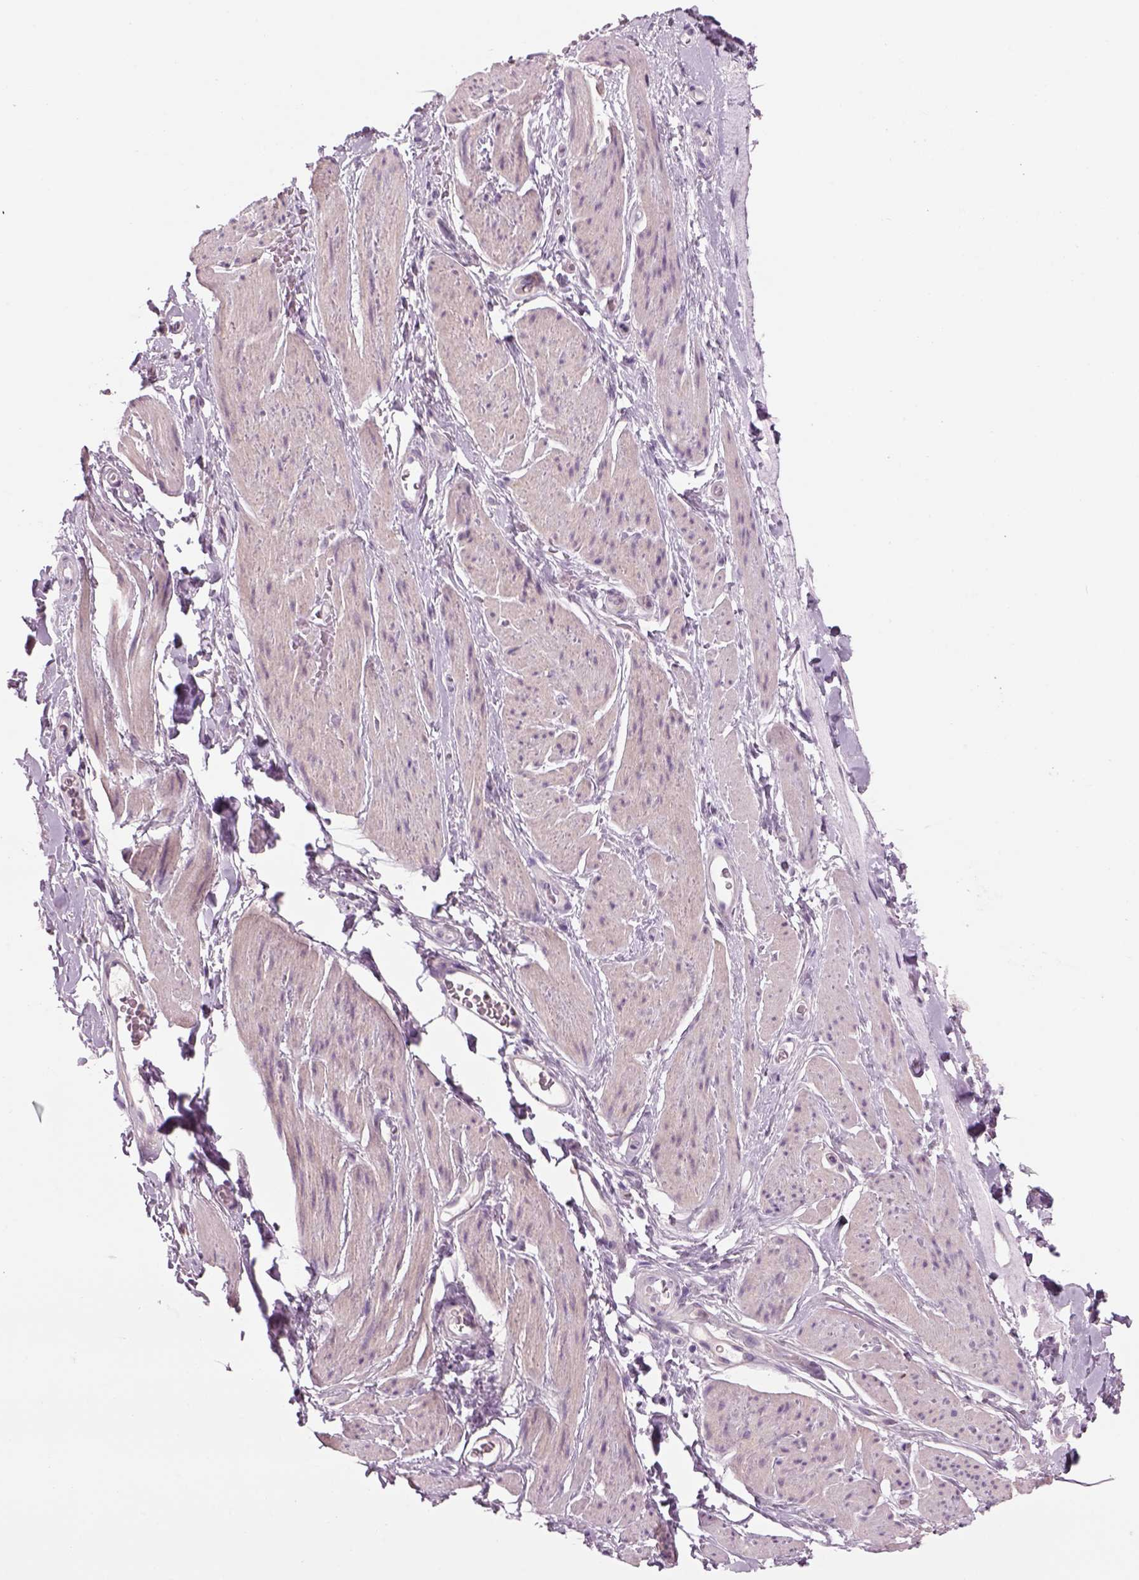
{"staining": {"intensity": "negative", "quantity": "none", "location": "none"}, "tissue": "adipose tissue", "cell_type": "Adipocytes", "image_type": "normal", "snomed": [{"axis": "morphology", "description": "Normal tissue, NOS"}, {"axis": "topography", "description": "Anal"}, {"axis": "topography", "description": "Peripheral nerve tissue"}], "caption": "High power microscopy image of an immunohistochemistry image of benign adipose tissue, revealing no significant positivity in adipocytes.", "gene": "MDH1B", "patient": {"sex": "male", "age": 53}}